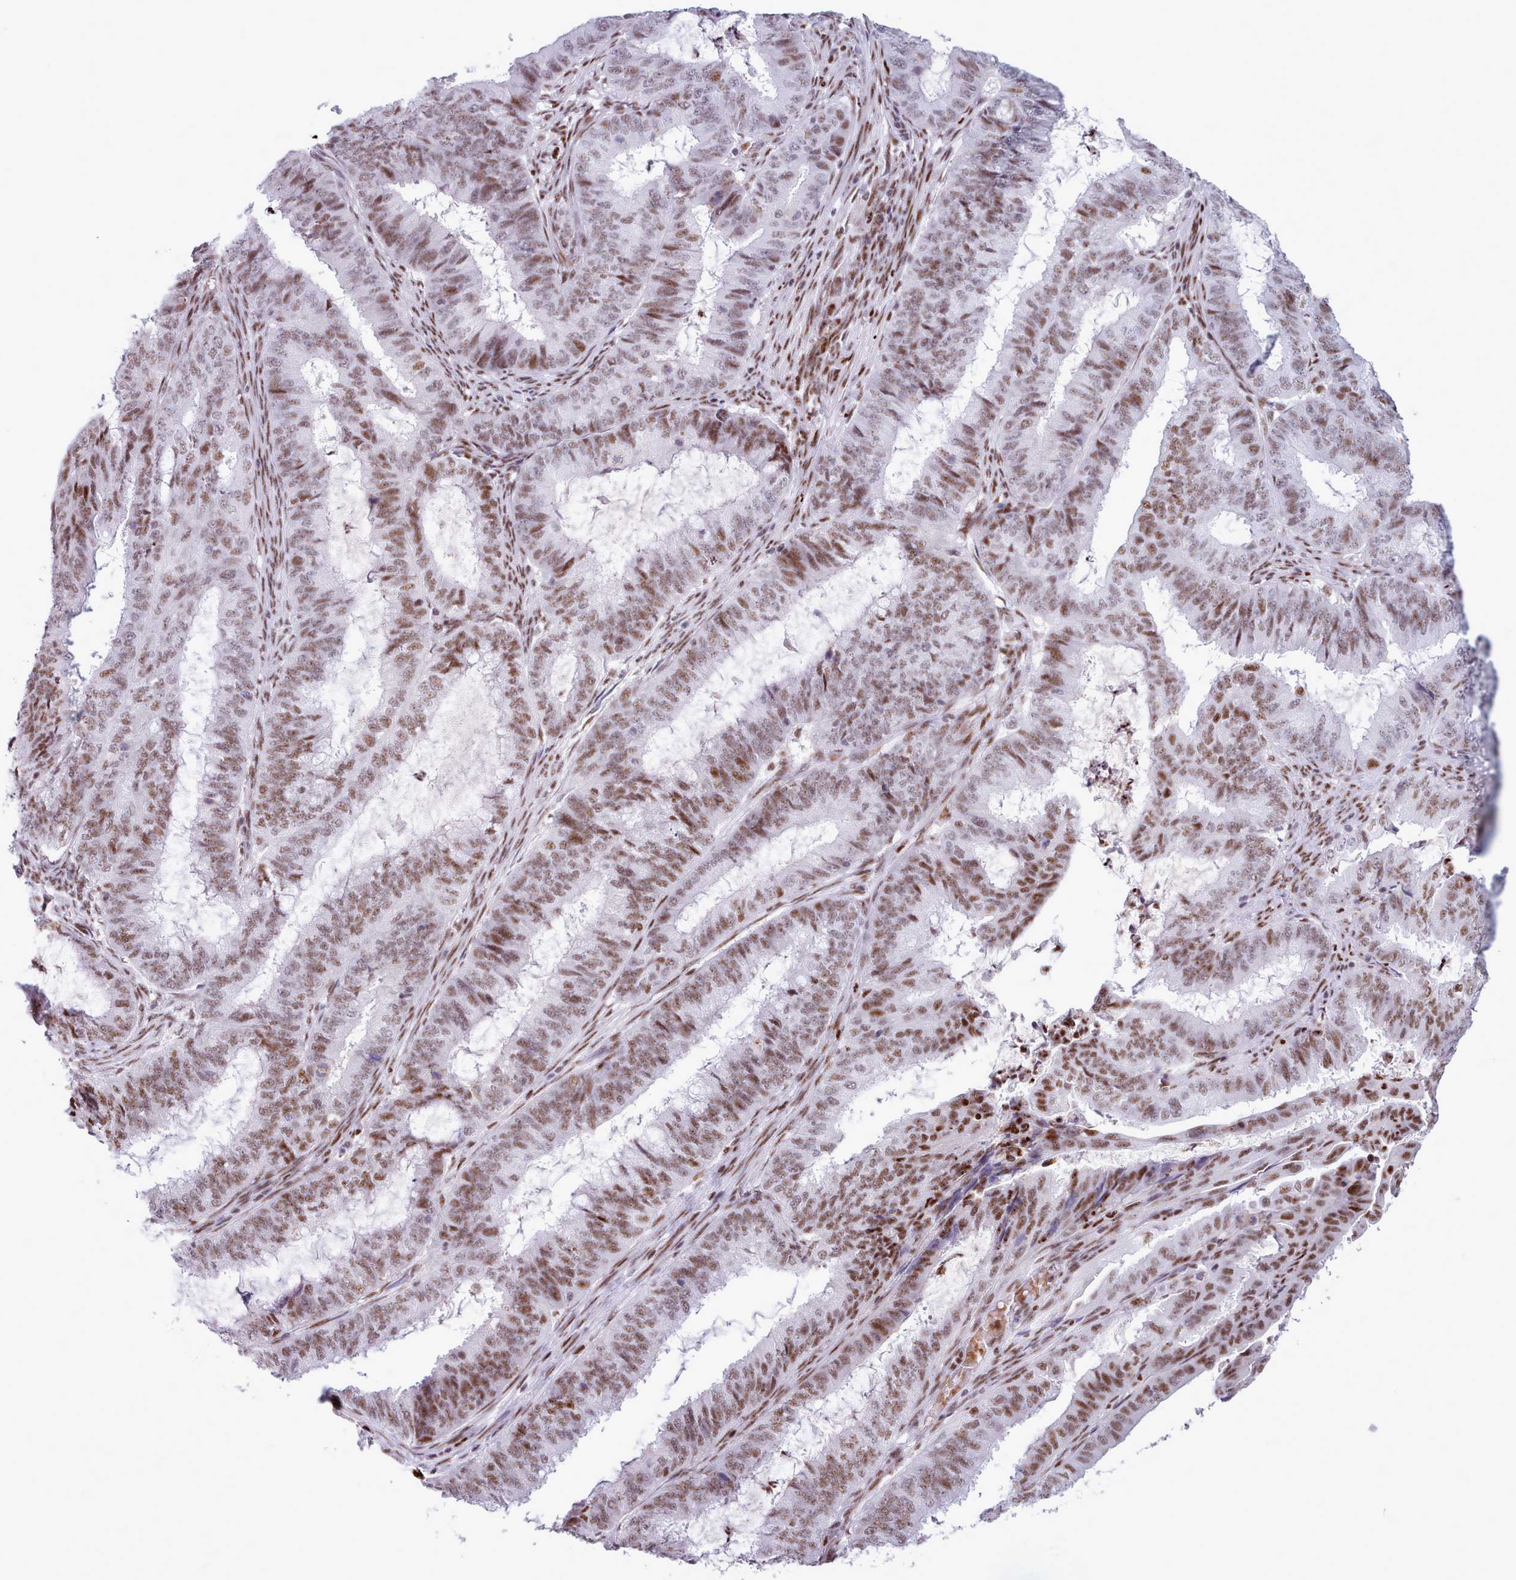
{"staining": {"intensity": "moderate", "quantity": ">75%", "location": "nuclear"}, "tissue": "endometrial cancer", "cell_type": "Tumor cells", "image_type": "cancer", "snomed": [{"axis": "morphology", "description": "Adenocarcinoma, NOS"}, {"axis": "topography", "description": "Endometrium"}], "caption": "A medium amount of moderate nuclear staining is present in about >75% of tumor cells in endometrial cancer tissue.", "gene": "SRSF4", "patient": {"sex": "female", "age": 51}}